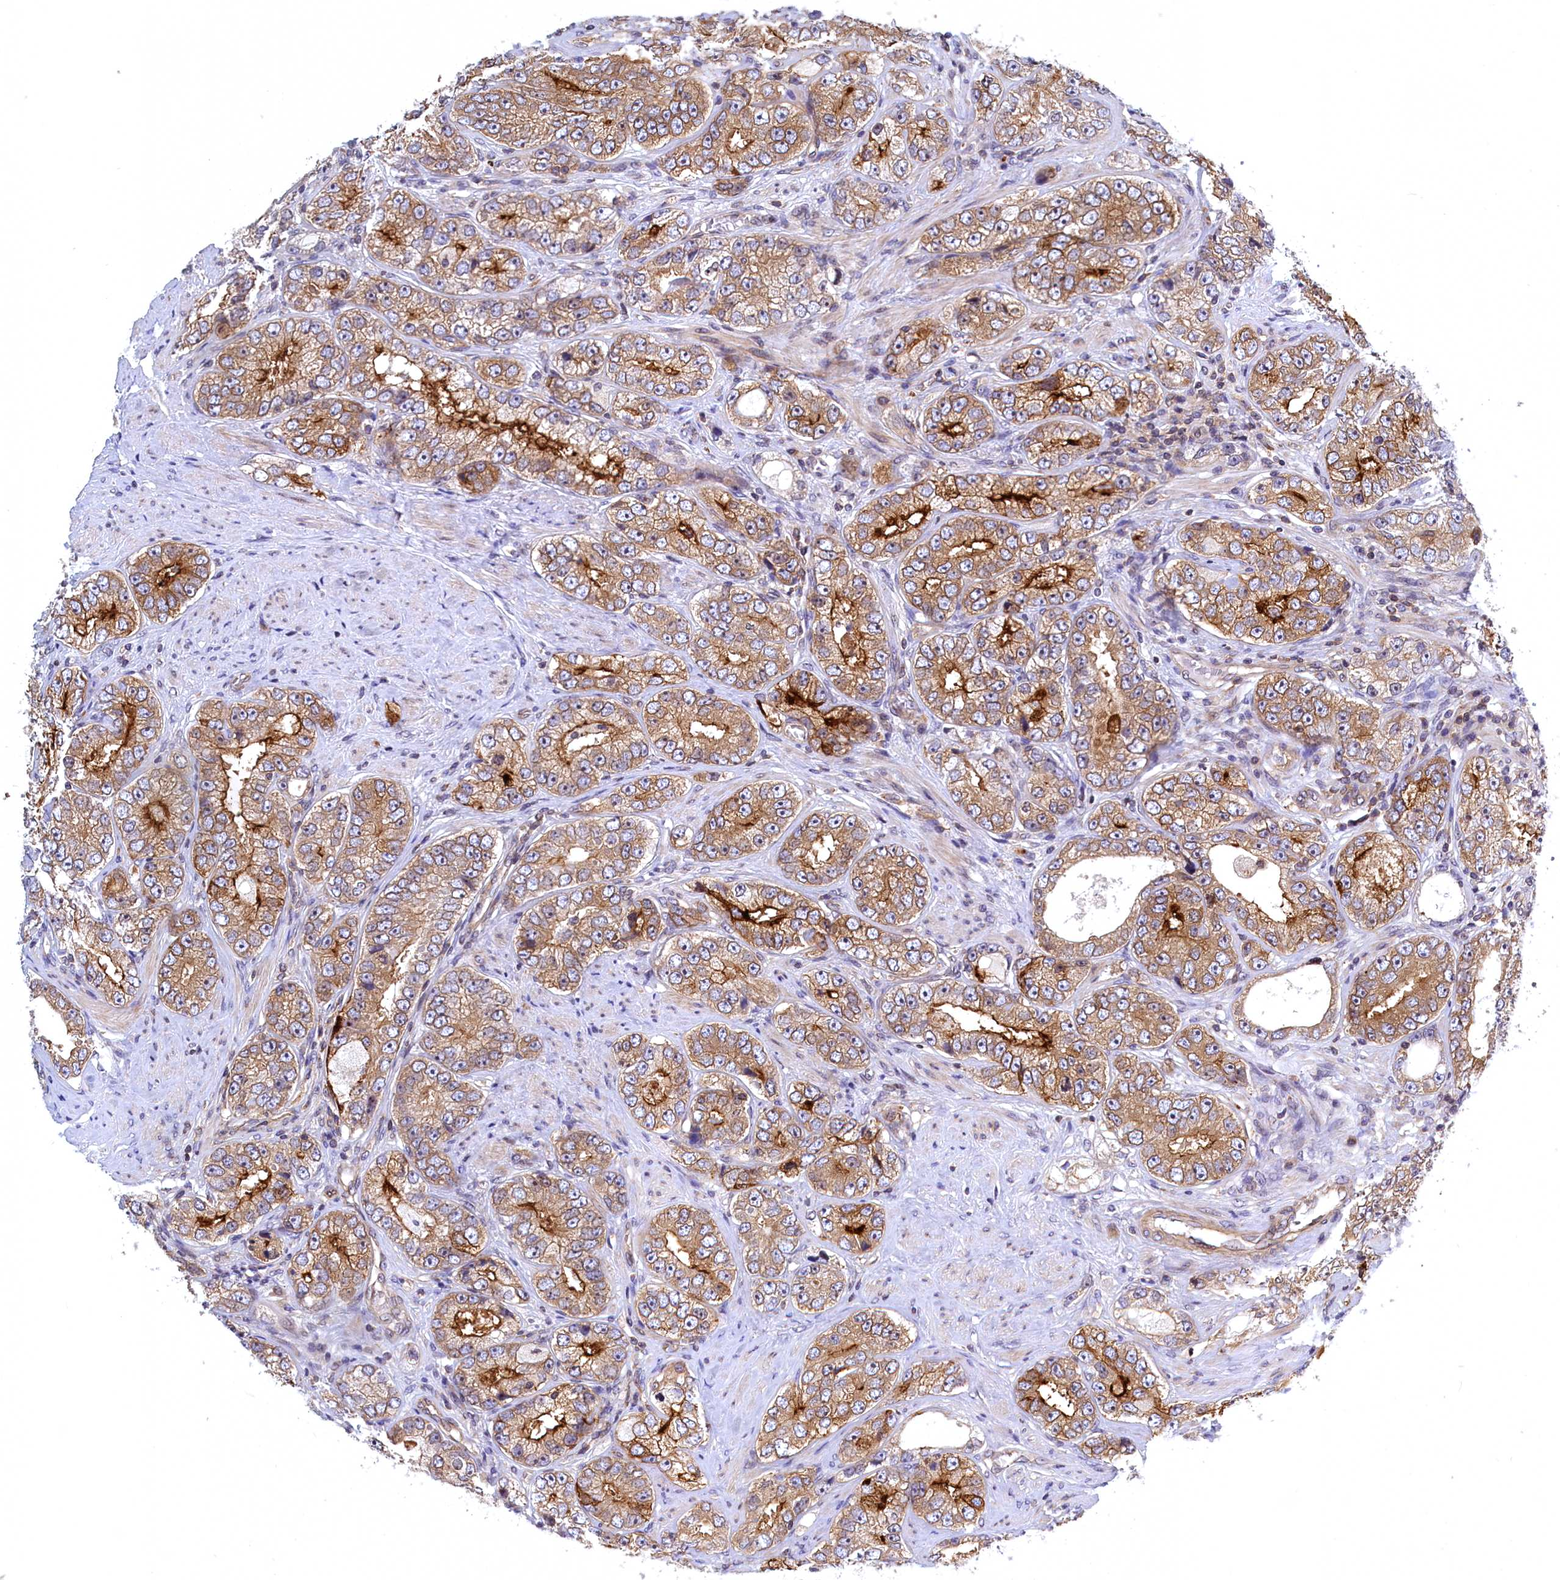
{"staining": {"intensity": "moderate", "quantity": ">75%", "location": "cytoplasmic/membranous"}, "tissue": "prostate cancer", "cell_type": "Tumor cells", "image_type": "cancer", "snomed": [{"axis": "morphology", "description": "Adenocarcinoma, High grade"}, {"axis": "topography", "description": "Prostate"}], "caption": "Prostate adenocarcinoma (high-grade) stained for a protein demonstrates moderate cytoplasmic/membranous positivity in tumor cells. The staining was performed using DAB to visualize the protein expression in brown, while the nuclei were stained in blue with hematoxylin (Magnification: 20x).", "gene": "NAA10", "patient": {"sex": "male", "age": 56}}